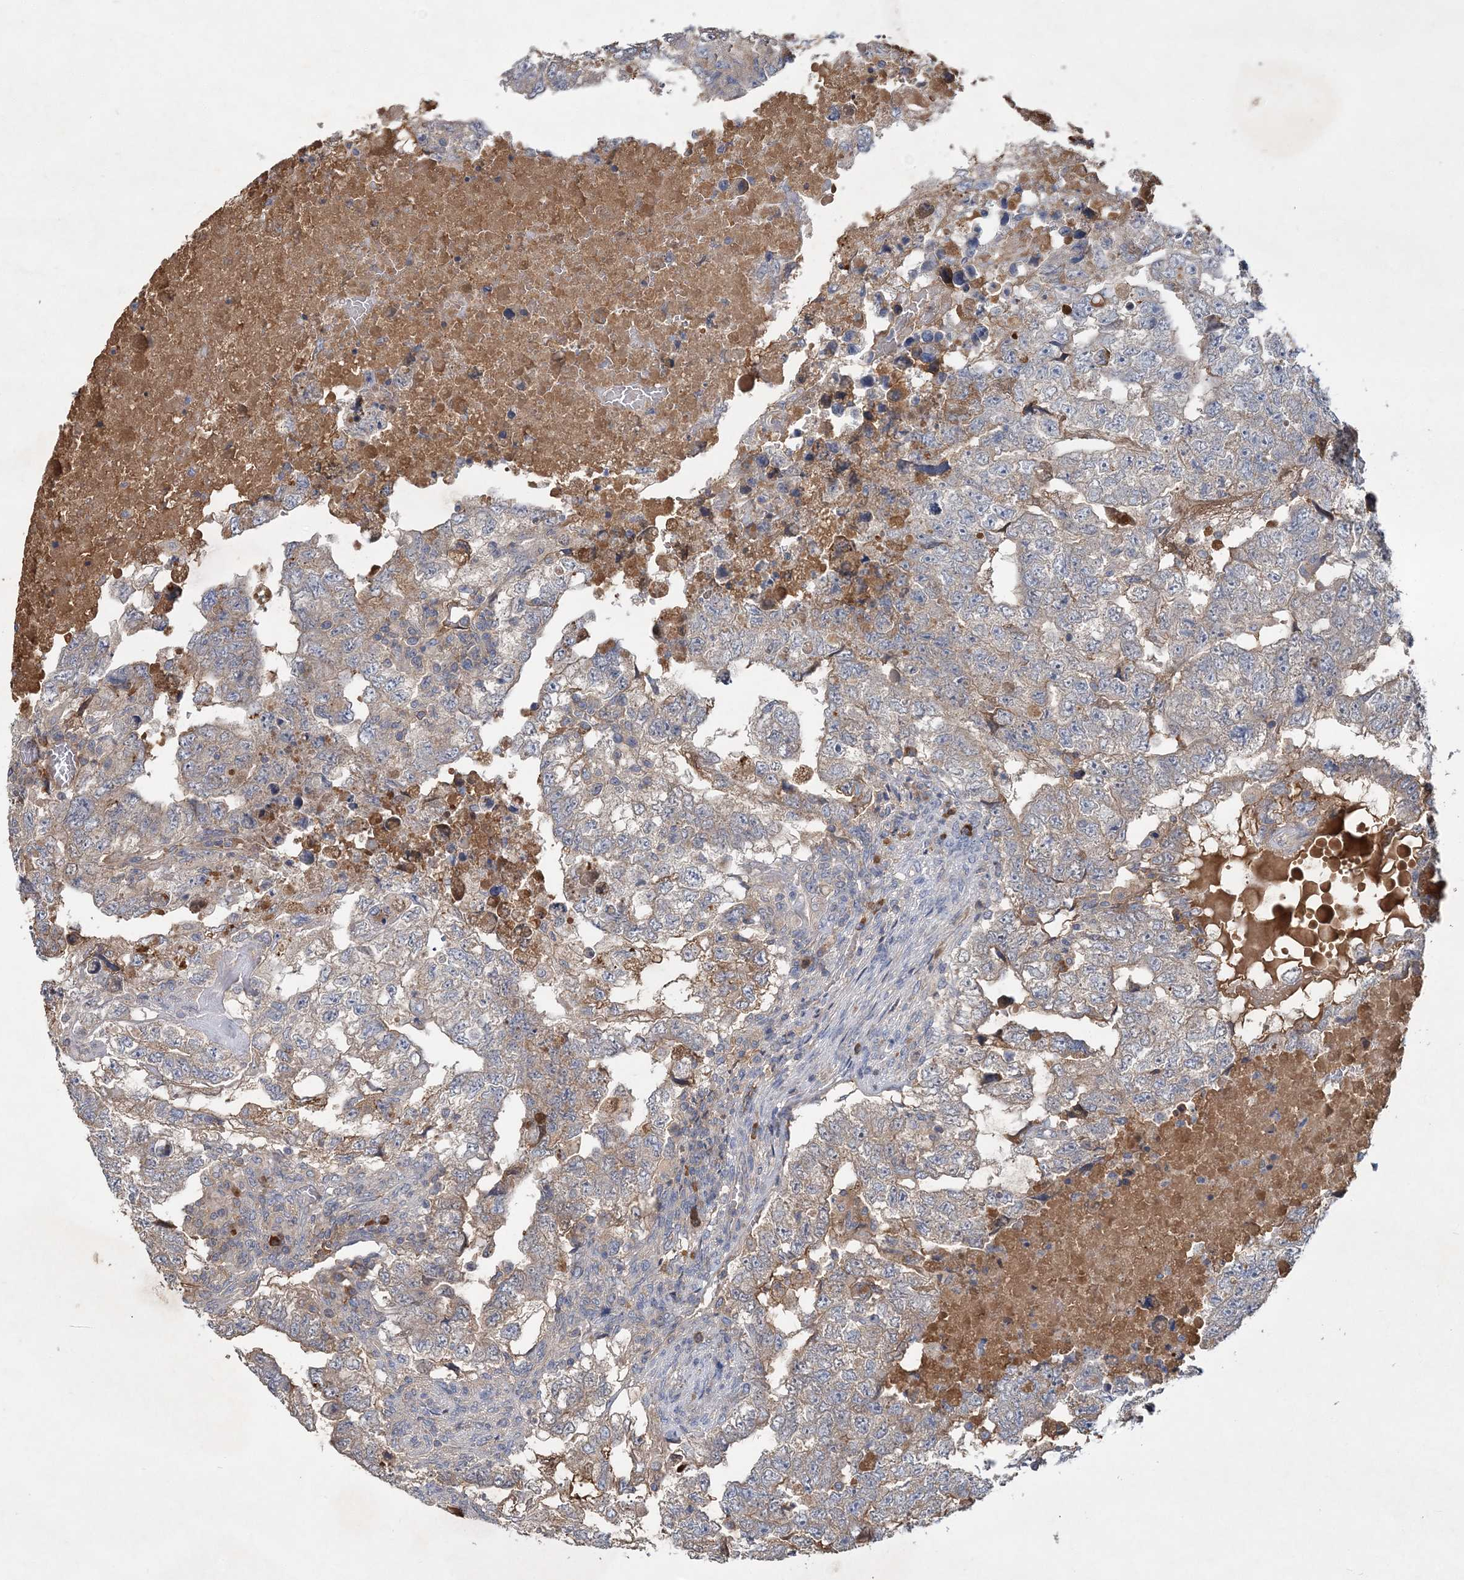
{"staining": {"intensity": "negative", "quantity": "none", "location": "none"}, "tissue": "testis cancer", "cell_type": "Tumor cells", "image_type": "cancer", "snomed": [{"axis": "morphology", "description": "Carcinoma, Embryonal, NOS"}, {"axis": "topography", "description": "Testis"}], "caption": "This micrograph is of testis cancer (embryonal carcinoma) stained with immunohistochemistry (IHC) to label a protein in brown with the nuclei are counter-stained blue. There is no staining in tumor cells. (Stains: DAB (3,3'-diaminobenzidine) IHC with hematoxylin counter stain, Microscopy: brightfield microscopy at high magnification).", "gene": "RNF25", "patient": {"sex": "male", "age": 36}}